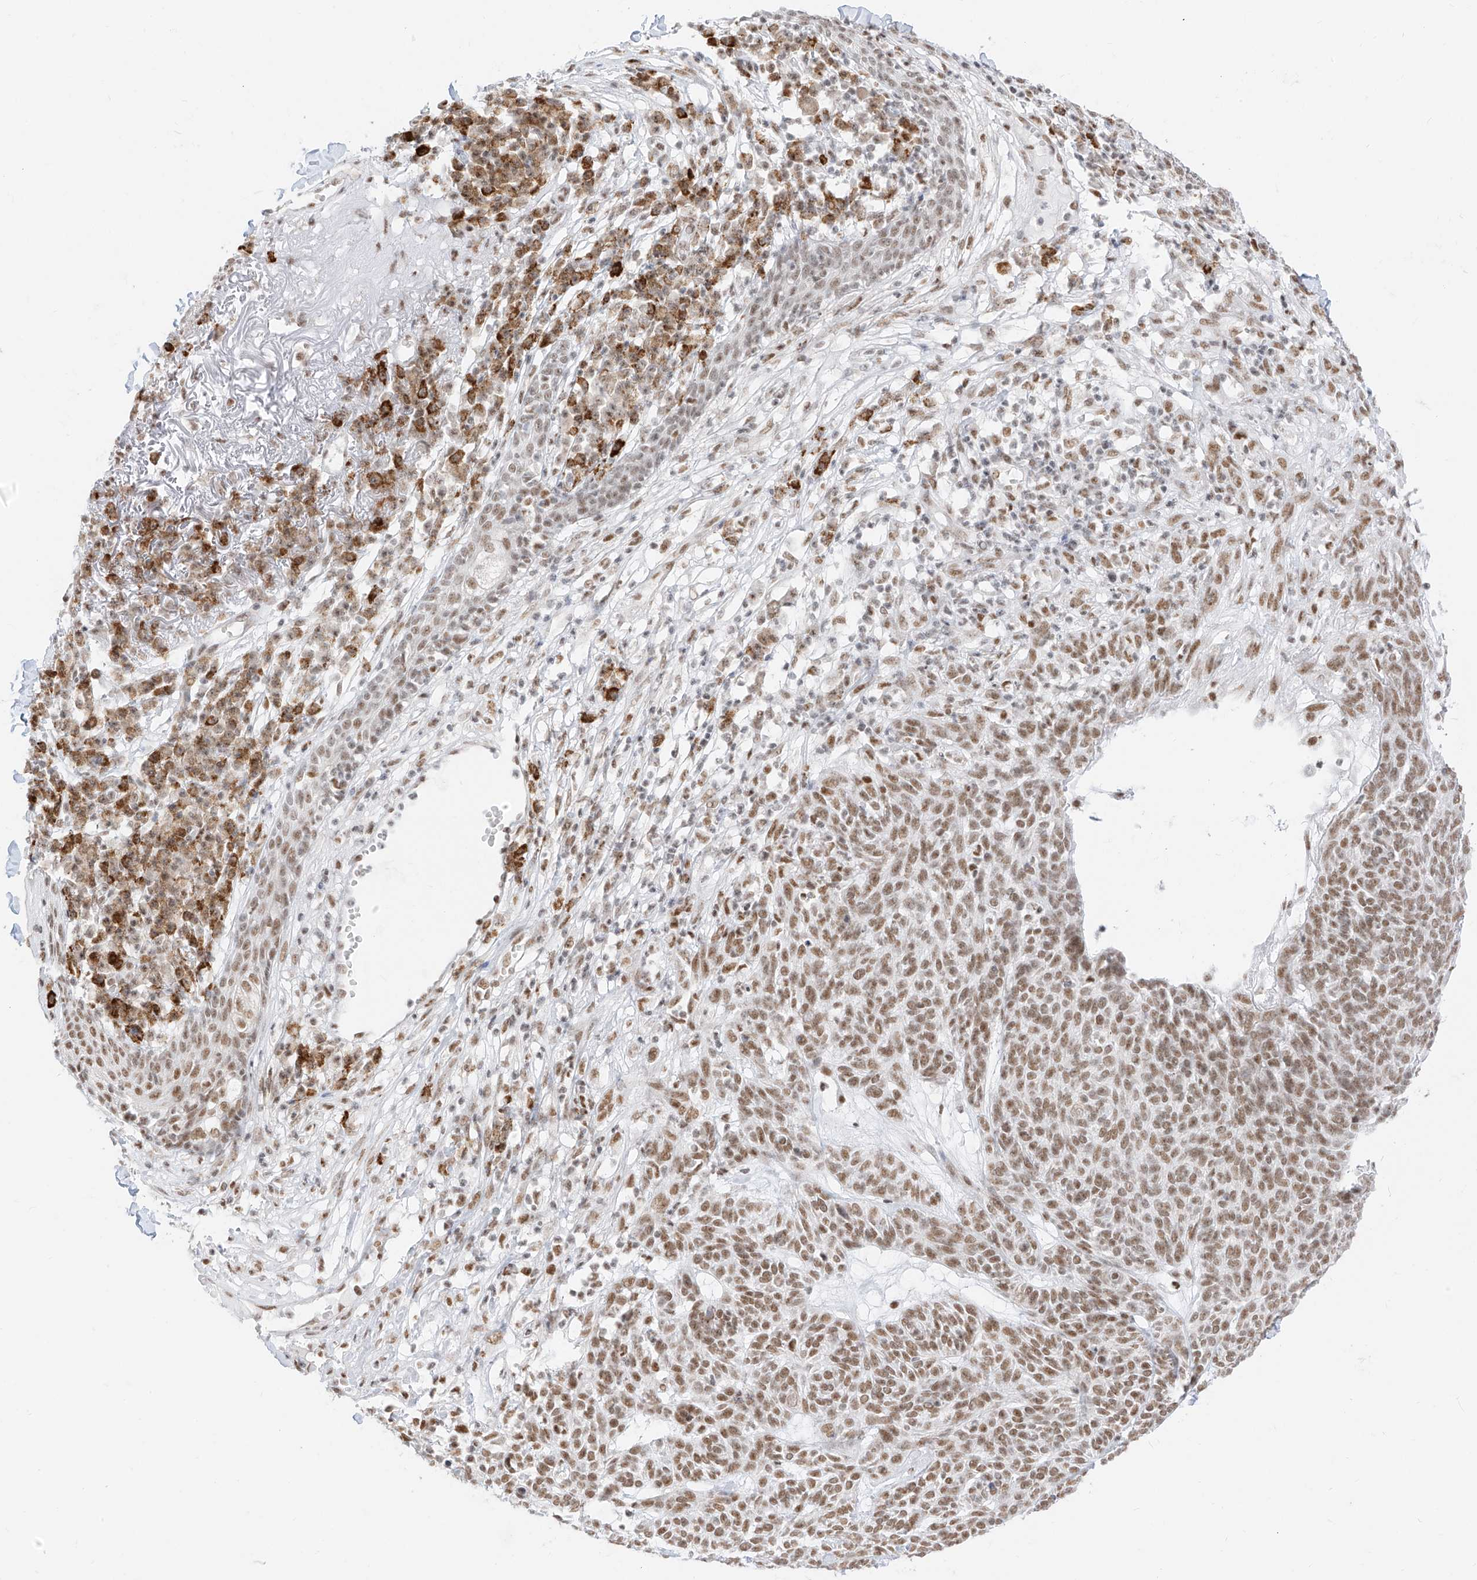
{"staining": {"intensity": "moderate", "quantity": ">75%", "location": "nuclear"}, "tissue": "skin cancer", "cell_type": "Tumor cells", "image_type": "cancer", "snomed": [{"axis": "morphology", "description": "Squamous cell carcinoma, NOS"}, {"axis": "topography", "description": "Skin"}], "caption": "Moderate nuclear positivity is identified in approximately >75% of tumor cells in skin cancer (squamous cell carcinoma).", "gene": "SUPT5H", "patient": {"sex": "female", "age": 90}}